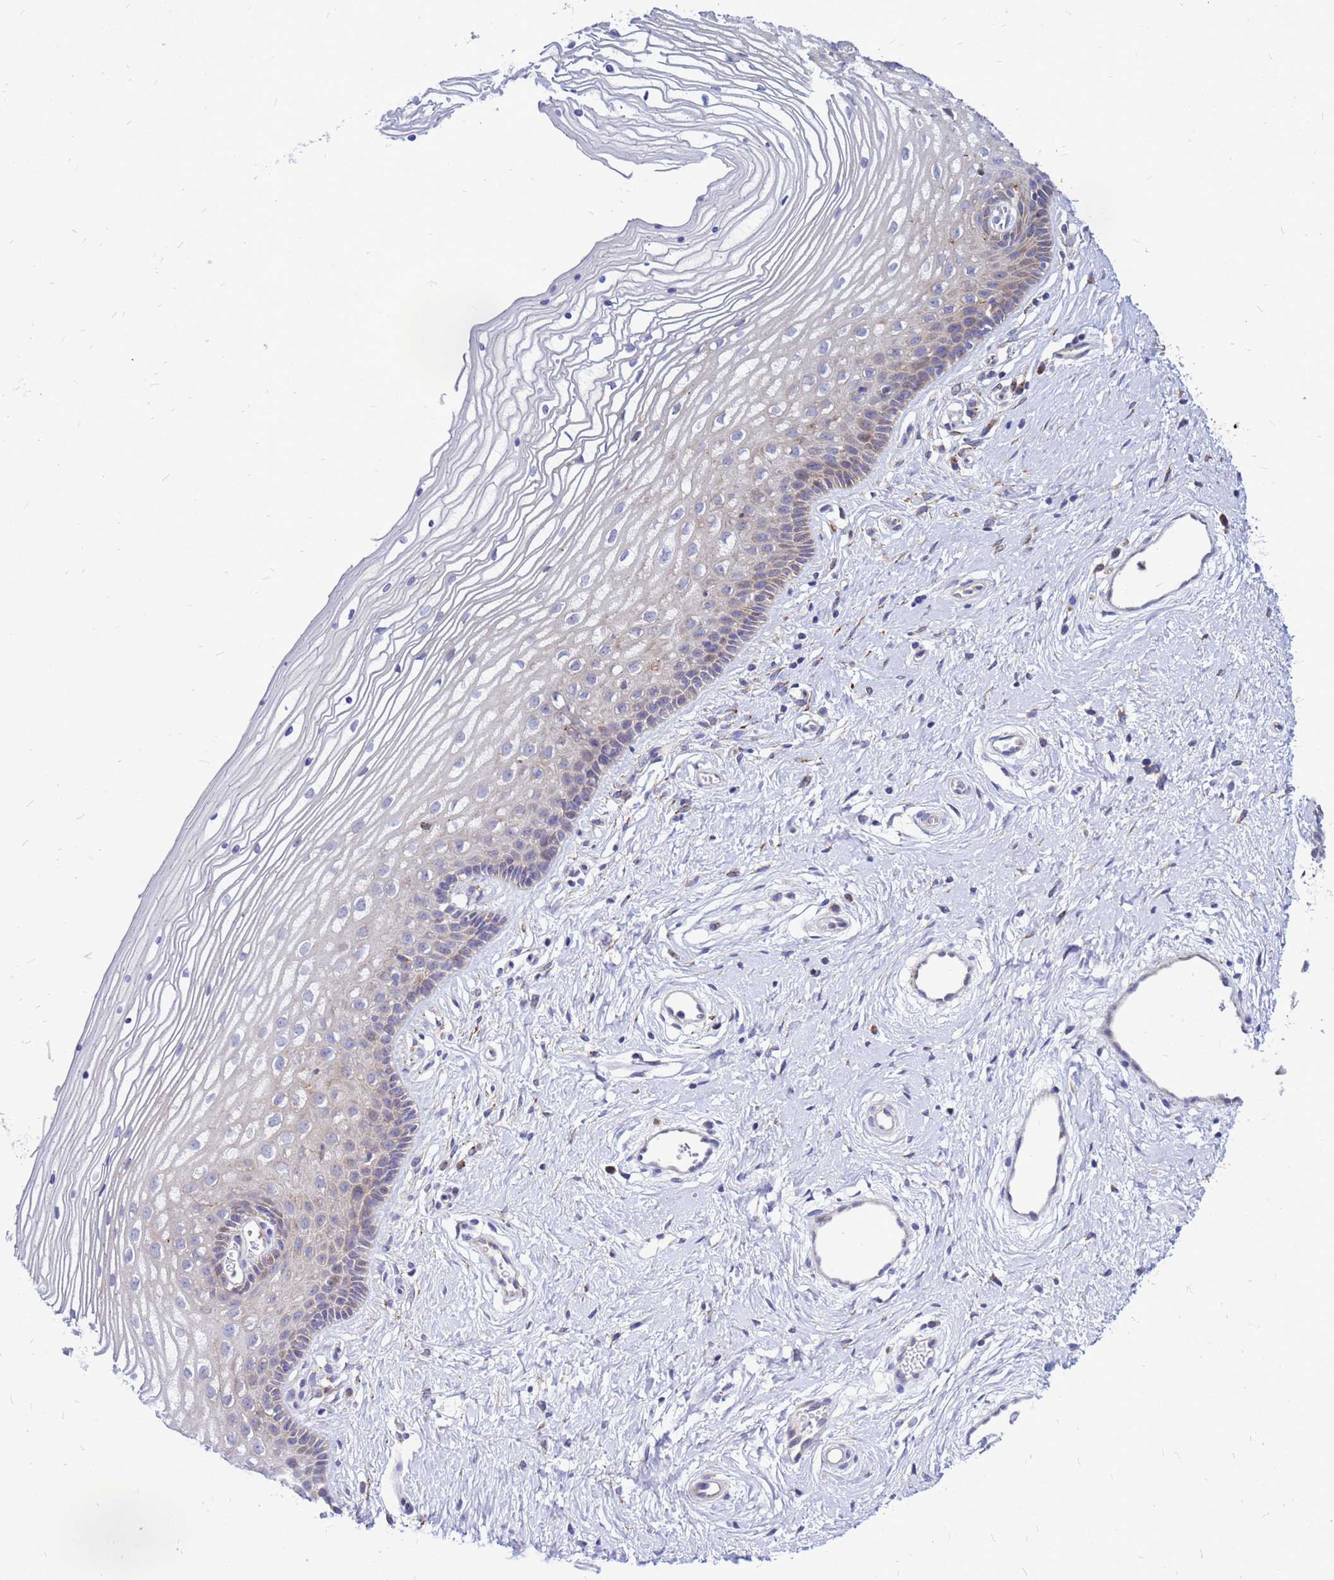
{"staining": {"intensity": "weak", "quantity": "<25%", "location": "cytoplasmic/membranous"}, "tissue": "vagina", "cell_type": "Squamous epithelial cells", "image_type": "normal", "snomed": [{"axis": "morphology", "description": "Normal tissue, NOS"}, {"axis": "topography", "description": "Vagina"}], "caption": "Squamous epithelial cells are negative for brown protein staining in benign vagina. (Immunohistochemistry (ihc), brightfield microscopy, high magnification).", "gene": "FHIP1A", "patient": {"sex": "female", "age": 46}}